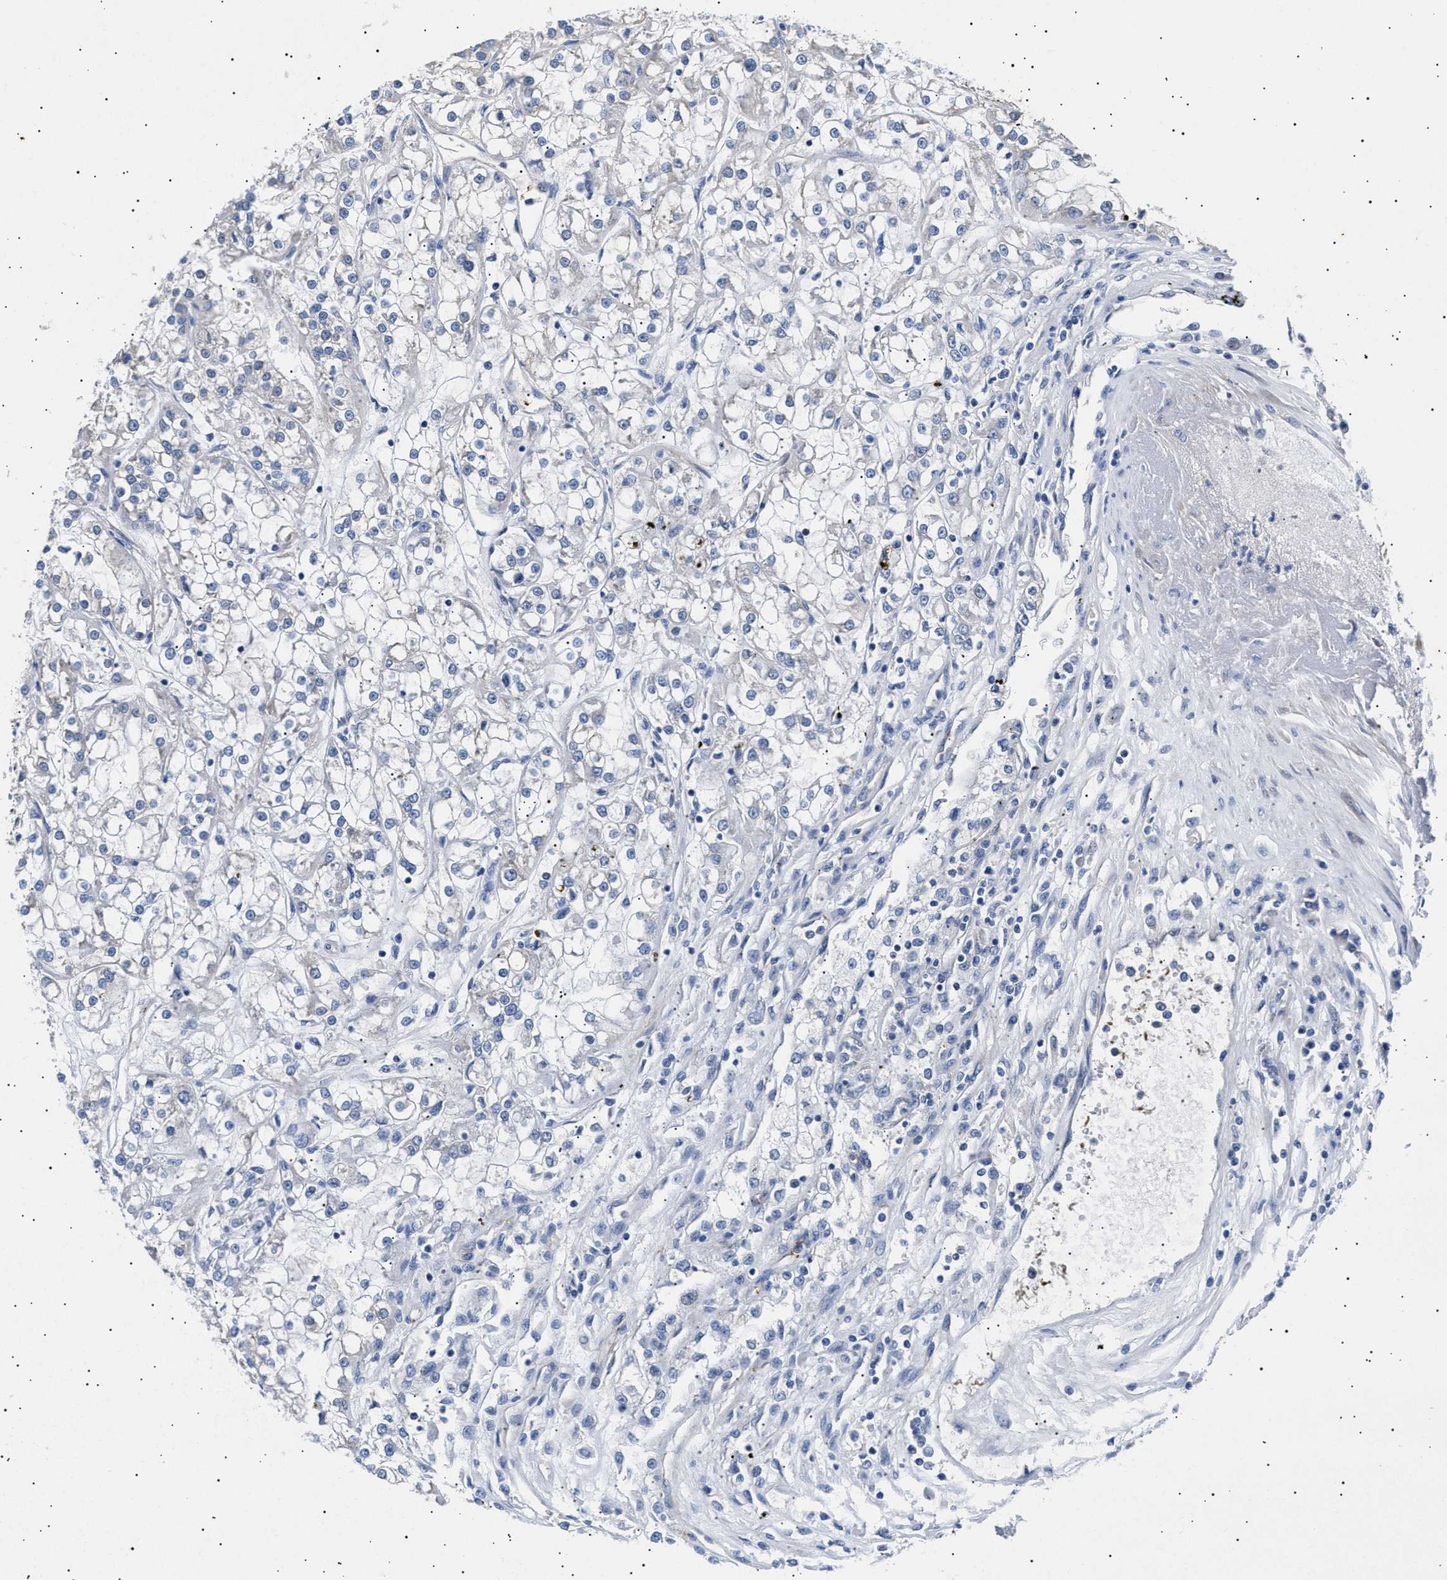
{"staining": {"intensity": "negative", "quantity": "none", "location": "none"}, "tissue": "renal cancer", "cell_type": "Tumor cells", "image_type": "cancer", "snomed": [{"axis": "morphology", "description": "Adenocarcinoma, NOS"}, {"axis": "topography", "description": "Kidney"}], "caption": "Immunohistochemical staining of renal cancer (adenocarcinoma) reveals no significant expression in tumor cells.", "gene": "HEMGN", "patient": {"sex": "female", "age": 52}}